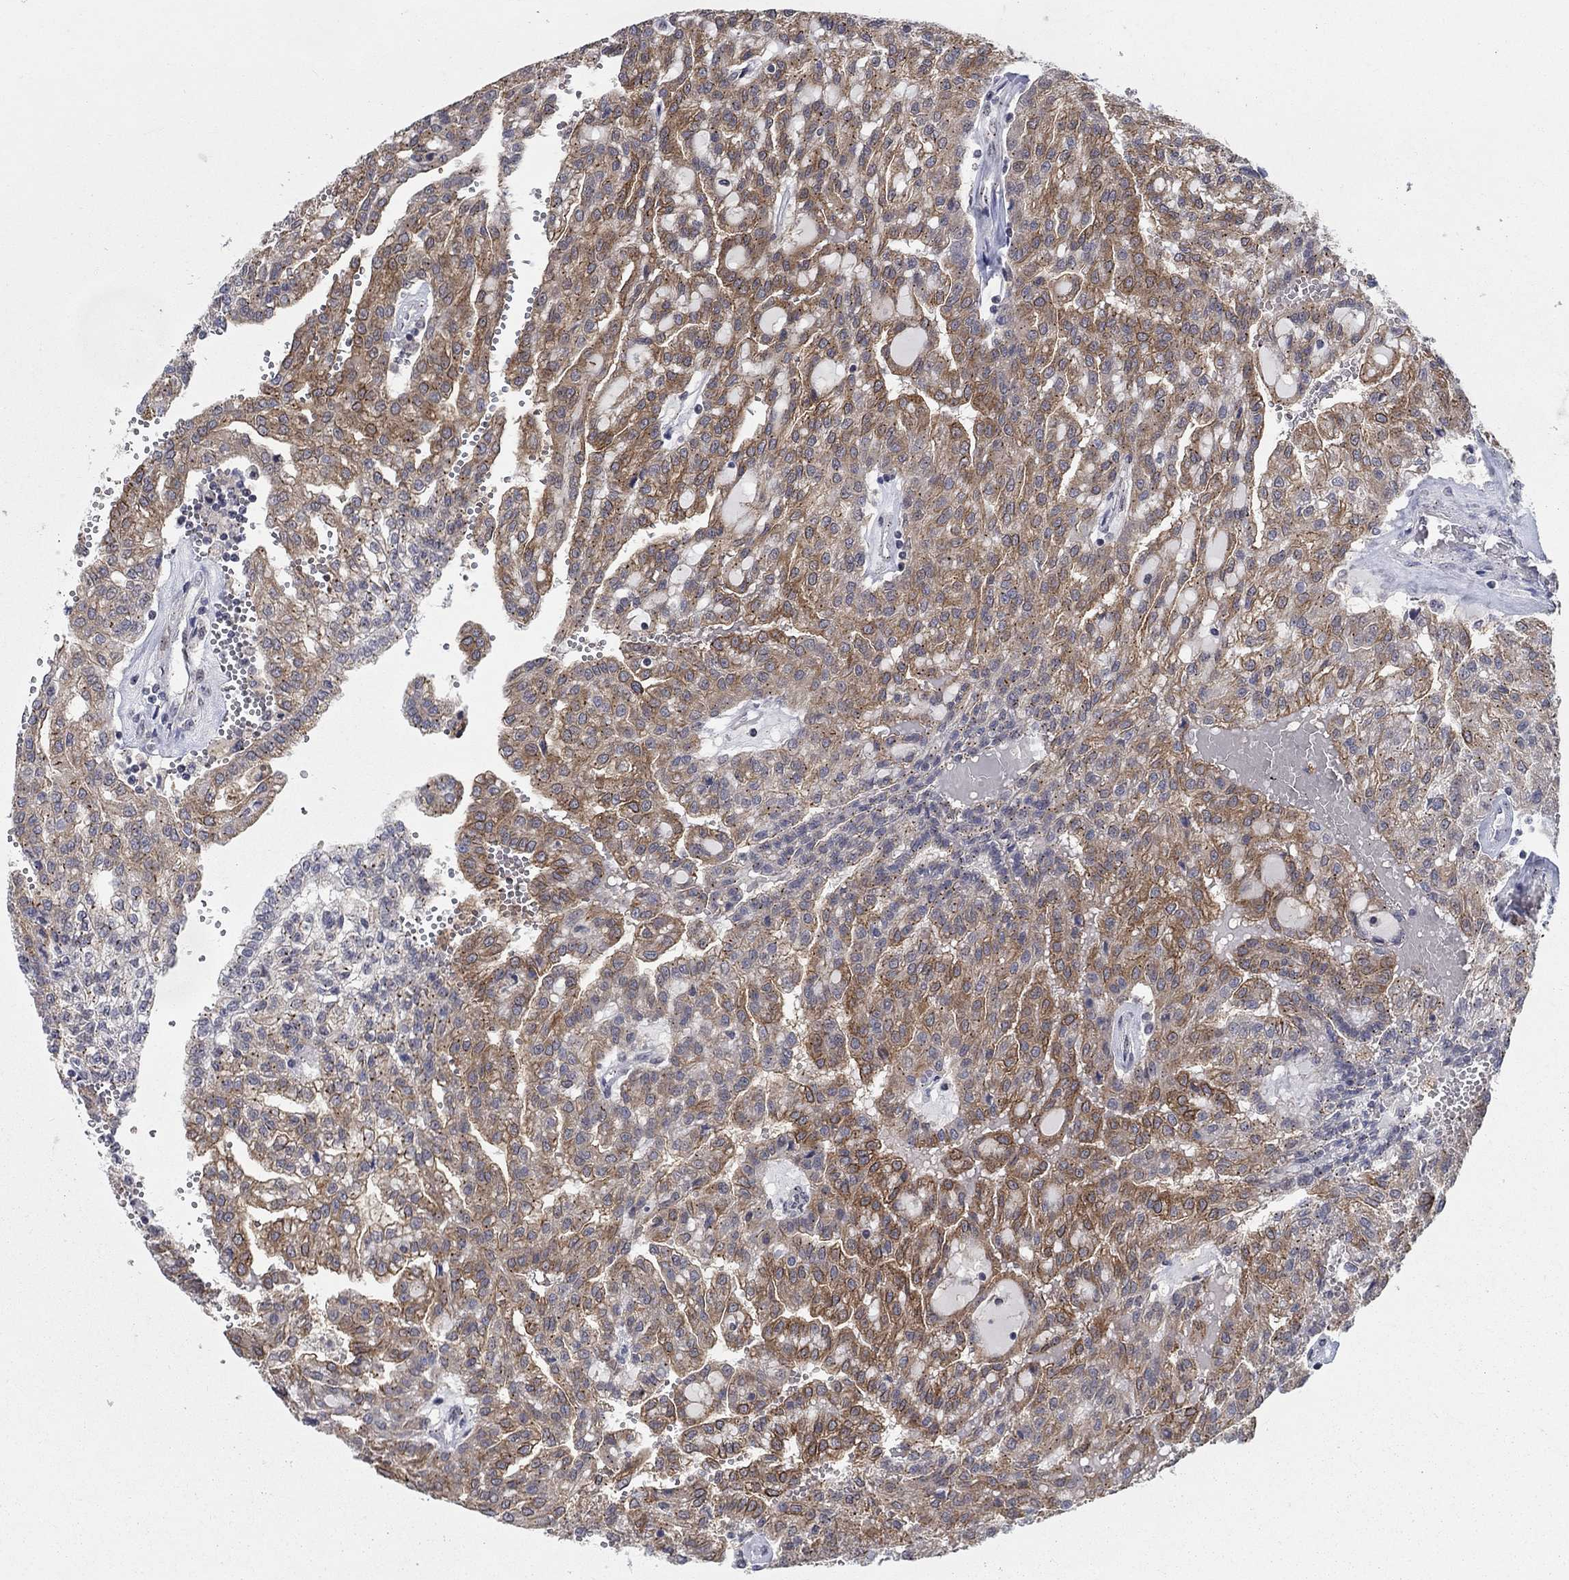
{"staining": {"intensity": "moderate", "quantity": ">75%", "location": "cytoplasmic/membranous"}, "tissue": "renal cancer", "cell_type": "Tumor cells", "image_type": "cancer", "snomed": [{"axis": "morphology", "description": "Adenocarcinoma, NOS"}, {"axis": "topography", "description": "Kidney"}], "caption": "A brown stain labels moderate cytoplasmic/membranous expression of a protein in renal cancer (adenocarcinoma) tumor cells.", "gene": "SH3RF1", "patient": {"sex": "male", "age": 63}}